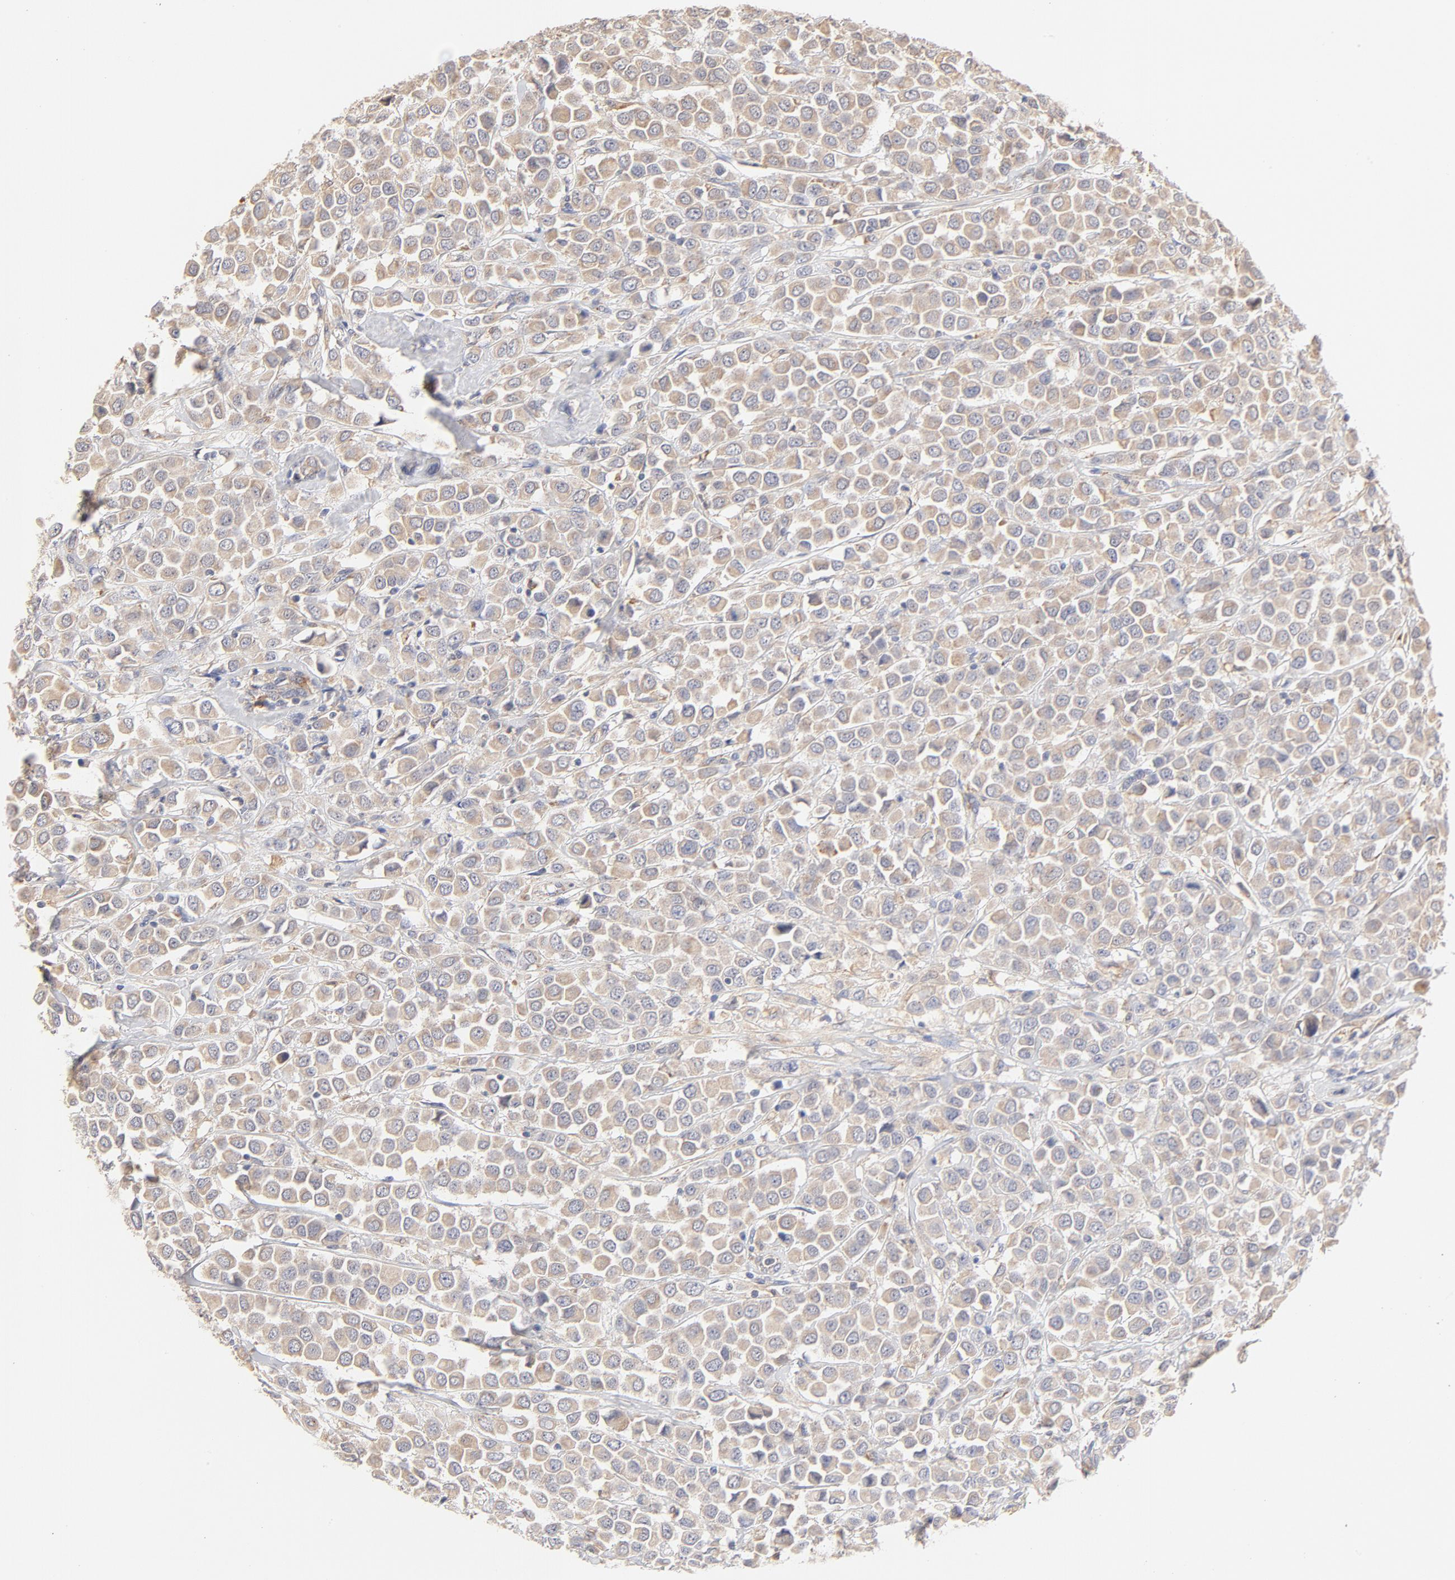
{"staining": {"intensity": "weak", "quantity": ">75%", "location": "cytoplasmic/membranous"}, "tissue": "breast cancer", "cell_type": "Tumor cells", "image_type": "cancer", "snomed": [{"axis": "morphology", "description": "Duct carcinoma"}, {"axis": "topography", "description": "Breast"}], "caption": "Immunohistochemical staining of invasive ductal carcinoma (breast) displays weak cytoplasmic/membranous protein positivity in approximately >75% of tumor cells.", "gene": "MTERF2", "patient": {"sex": "female", "age": 61}}